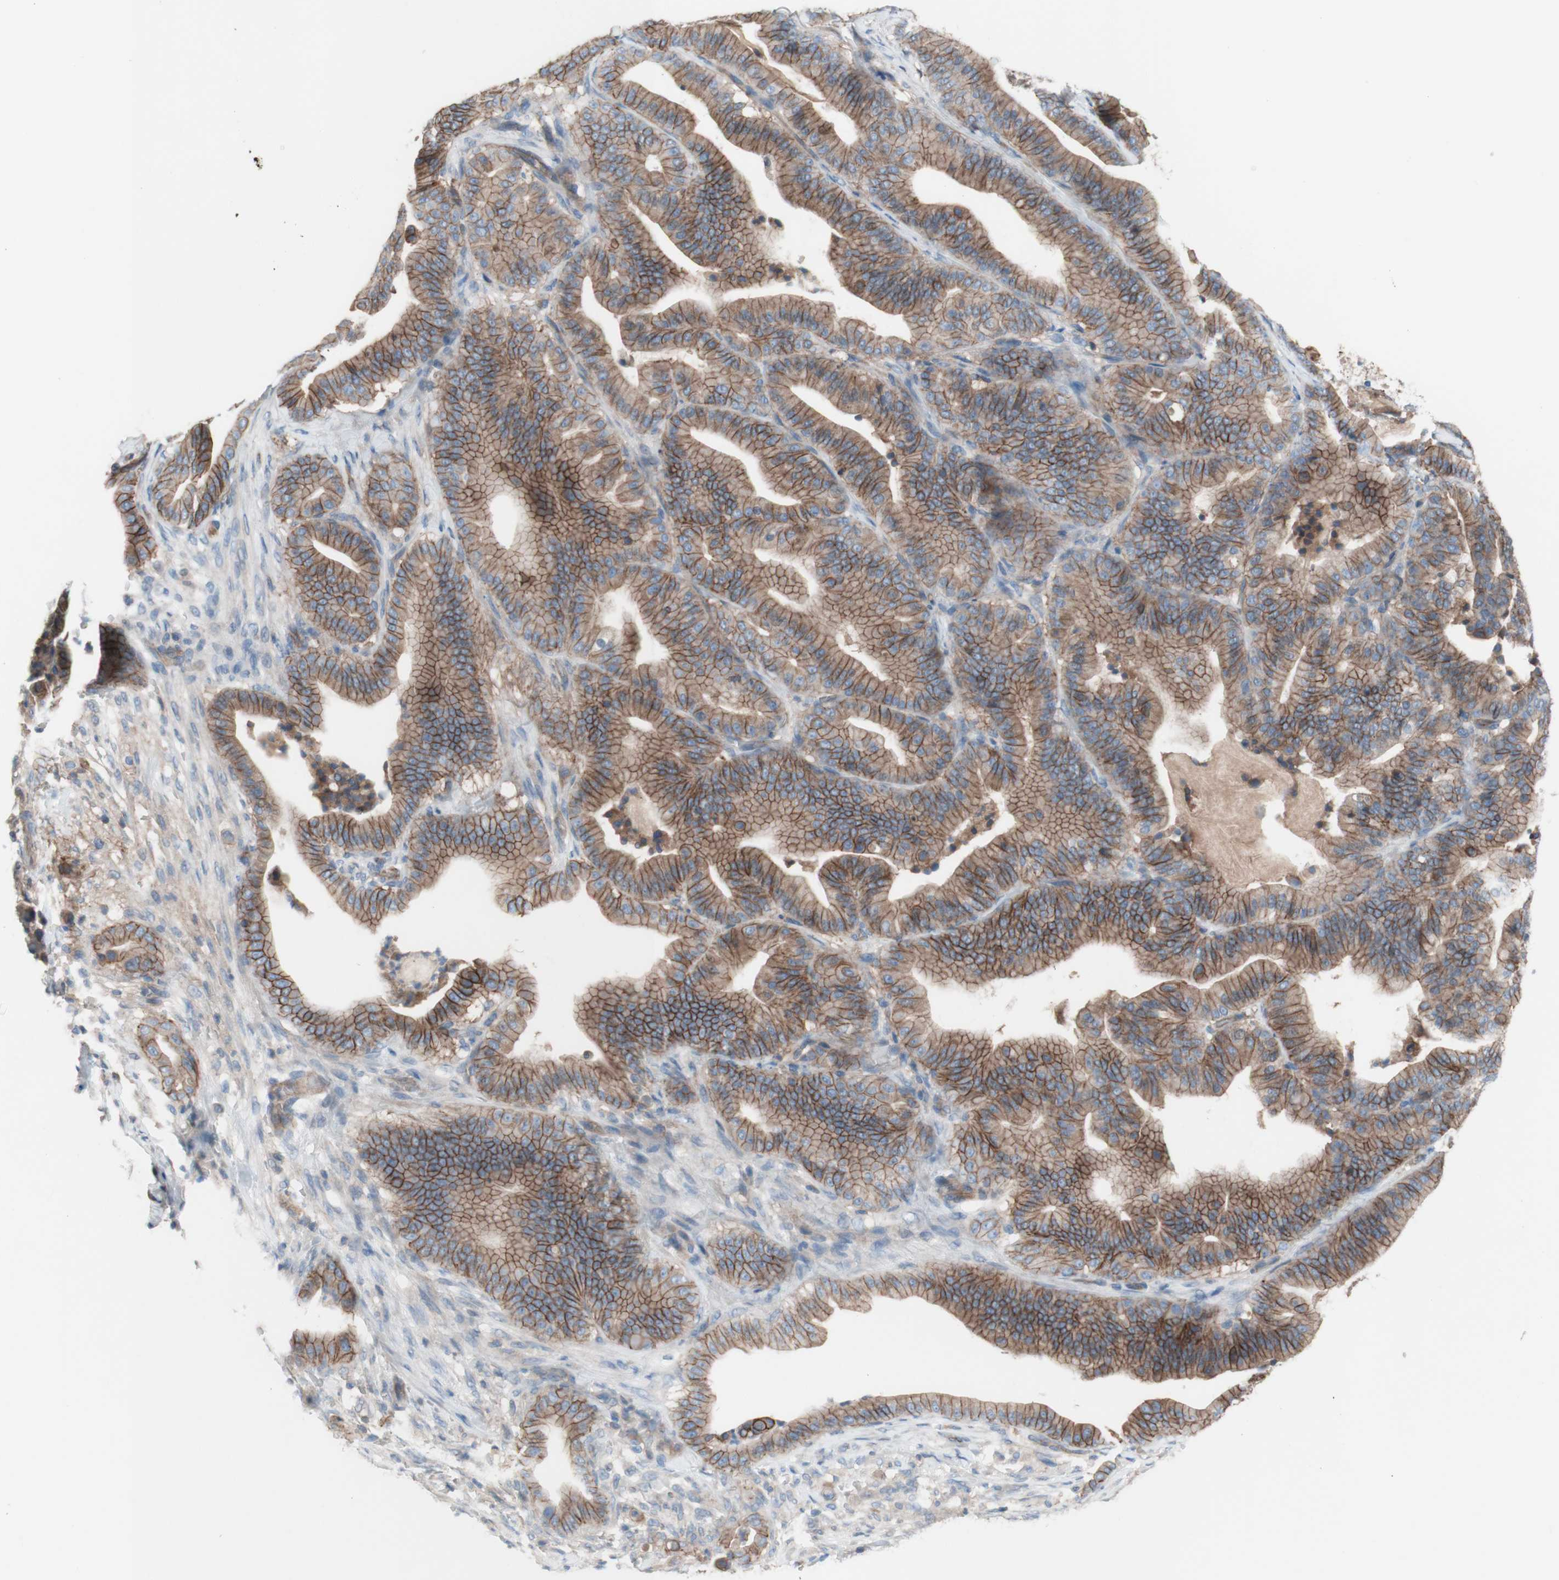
{"staining": {"intensity": "moderate", "quantity": ">75%", "location": "cytoplasmic/membranous"}, "tissue": "pancreatic cancer", "cell_type": "Tumor cells", "image_type": "cancer", "snomed": [{"axis": "morphology", "description": "Adenocarcinoma, NOS"}, {"axis": "topography", "description": "Pancreas"}], "caption": "Tumor cells reveal medium levels of moderate cytoplasmic/membranous positivity in approximately >75% of cells in human pancreatic cancer. The staining is performed using DAB brown chromogen to label protein expression. The nuclei are counter-stained blue using hematoxylin.", "gene": "CD46", "patient": {"sex": "male", "age": 63}}